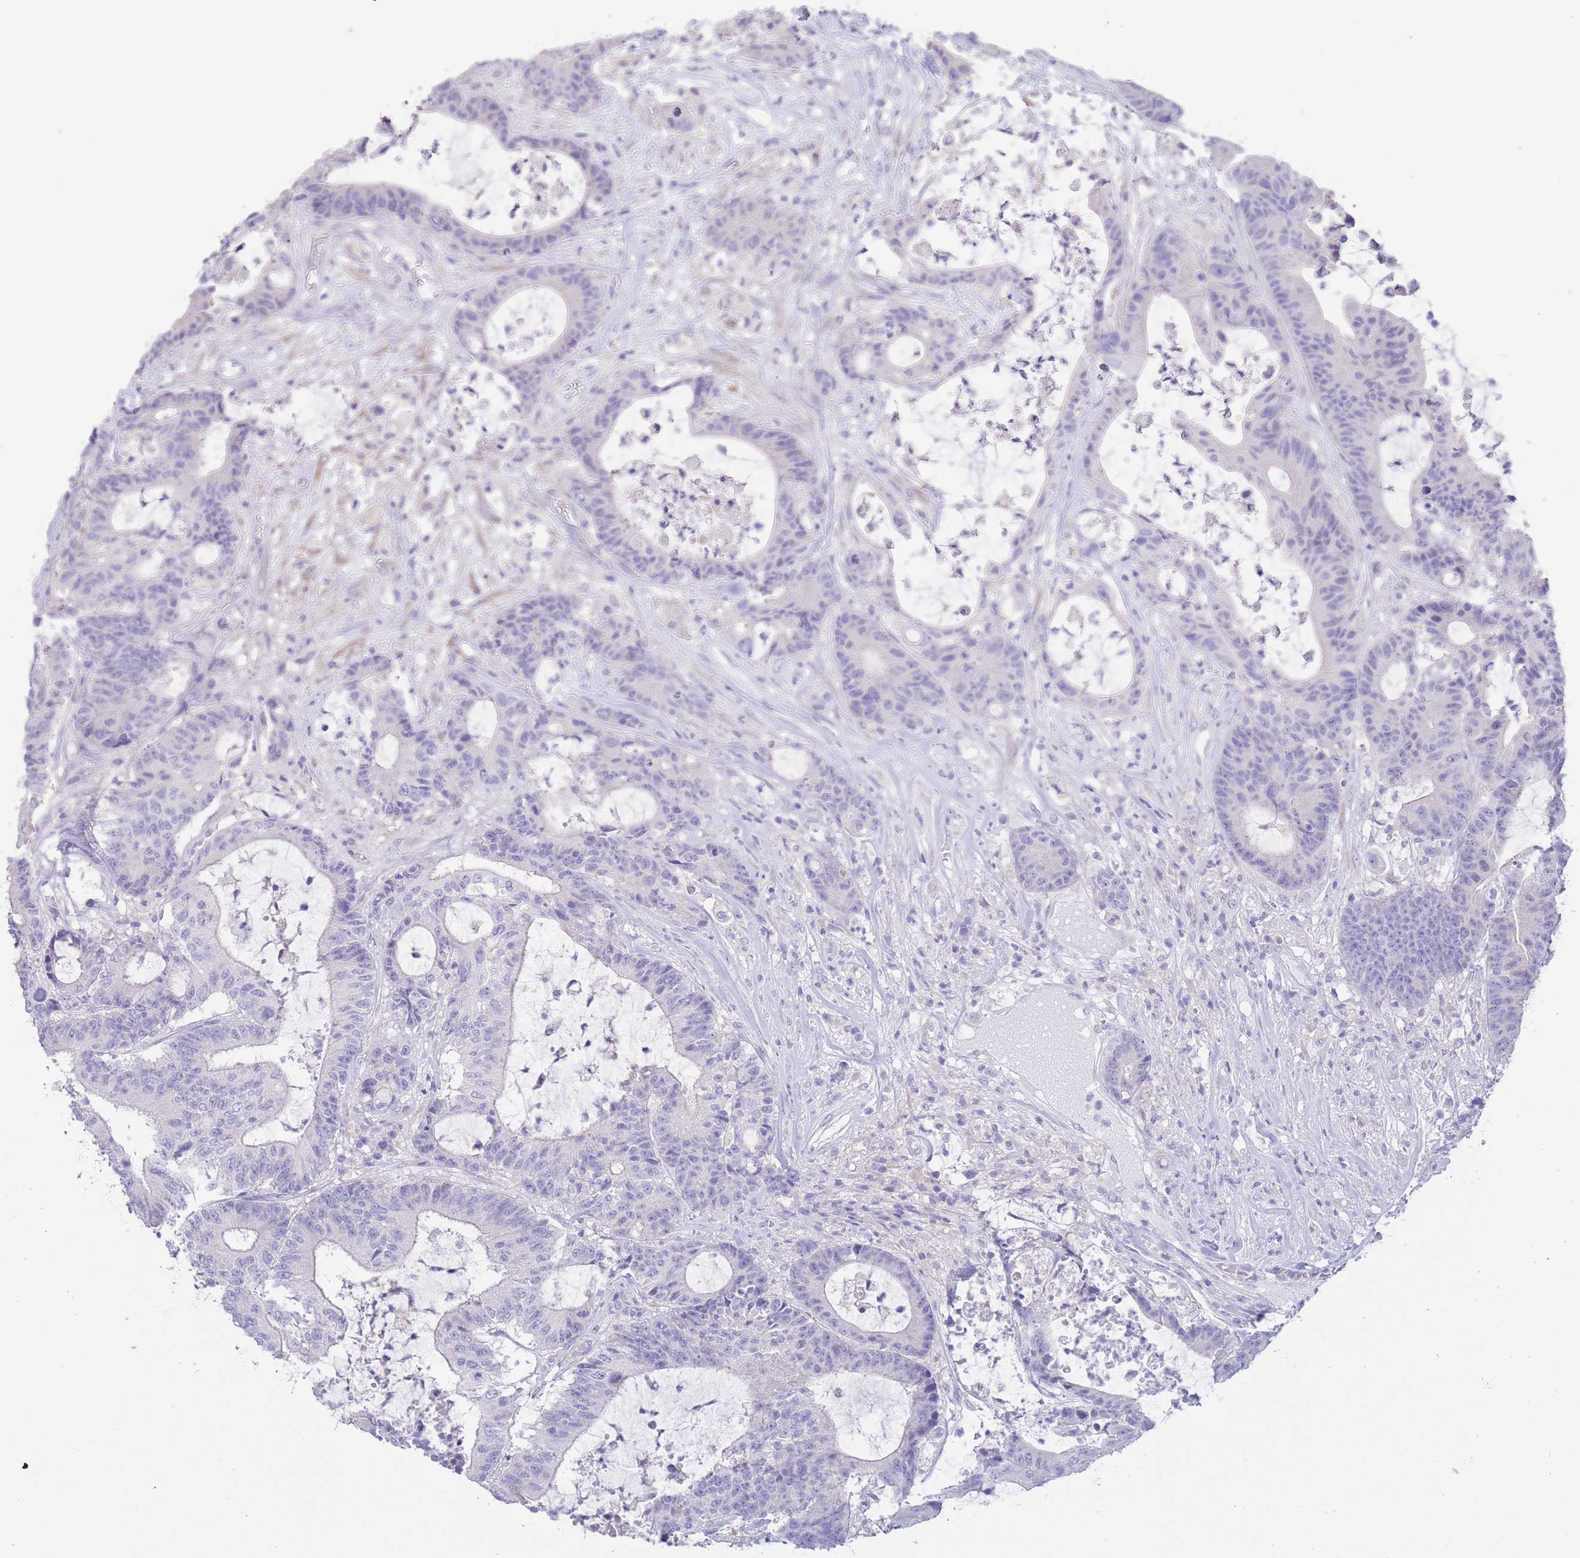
{"staining": {"intensity": "negative", "quantity": "none", "location": "none"}, "tissue": "colorectal cancer", "cell_type": "Tumor cells", "image_type": "cancer", "snomed": [{"axis": "morphology", "description": "Adenocarcinoma, NOS"}, {"axis": "topography", "description": "Colon"}], "caption": "Immunohistochemistry (IHC) histopathology image of neoplastic tissue: colorectal adenocarcinoma stained with DAB (3,3'-diaminobenzidine) exhibits no significant protein positivity in tumor cells.", "gene": "FAH", "patient": {"sex": "female", "age": 84}}